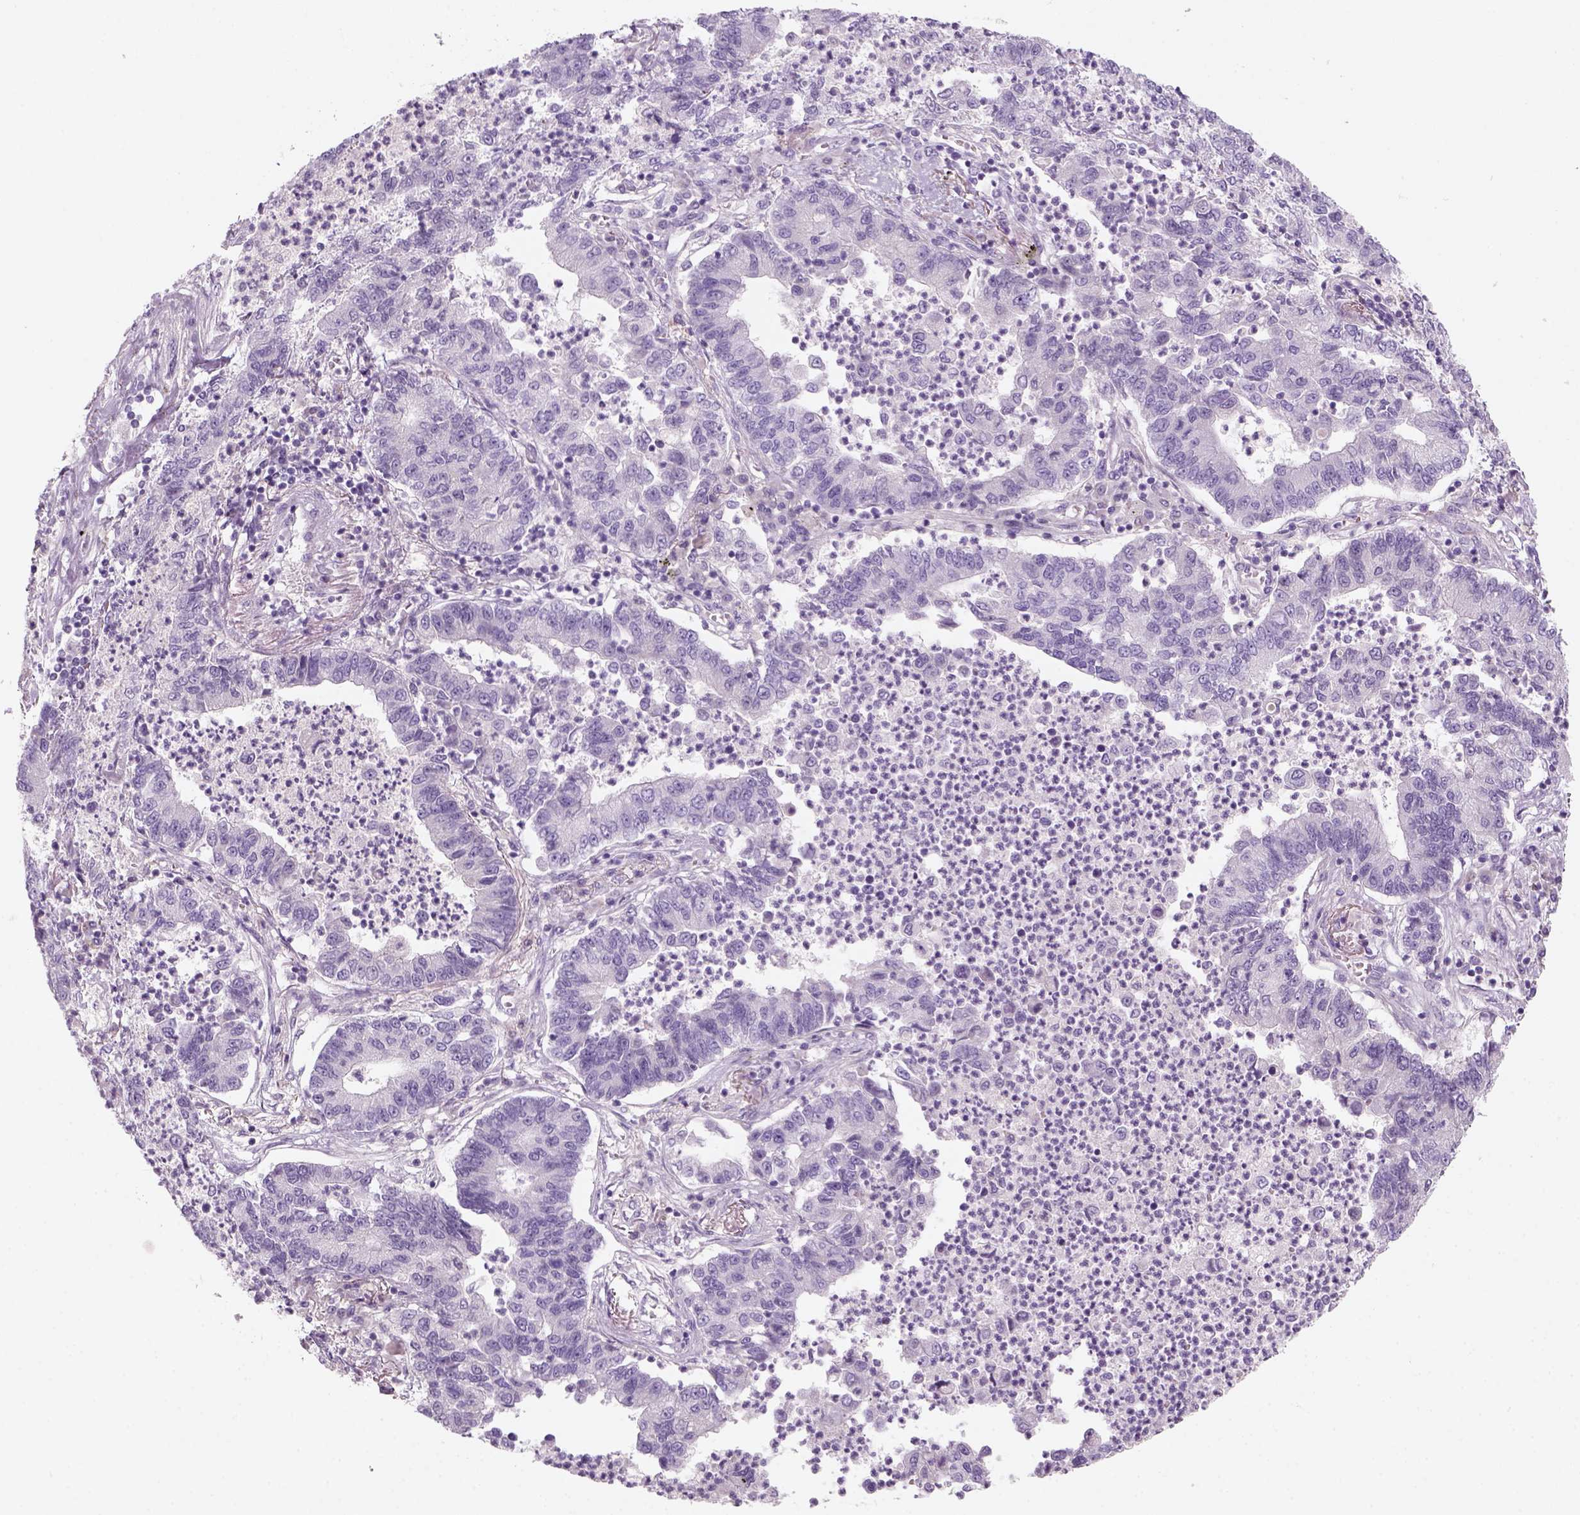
{"staining": {"intensity": "negative", "quantity": "none", "location": "none"}, "tissue": "lung cancer", "cell_type": "Tumor cells", "image_type": "cancer", "snomed": [{"axis": "morphology", "description": "Adenocarcinoma, NOS"}, {"axis": "topography", "description": "Lung"}], "caption": "An IHC histopathology image of lung cancer is shown. There is no staining in tumor cells of lung cancer.", "gene": "KRT25", "patient": {"sex": "female", "age": 57}}